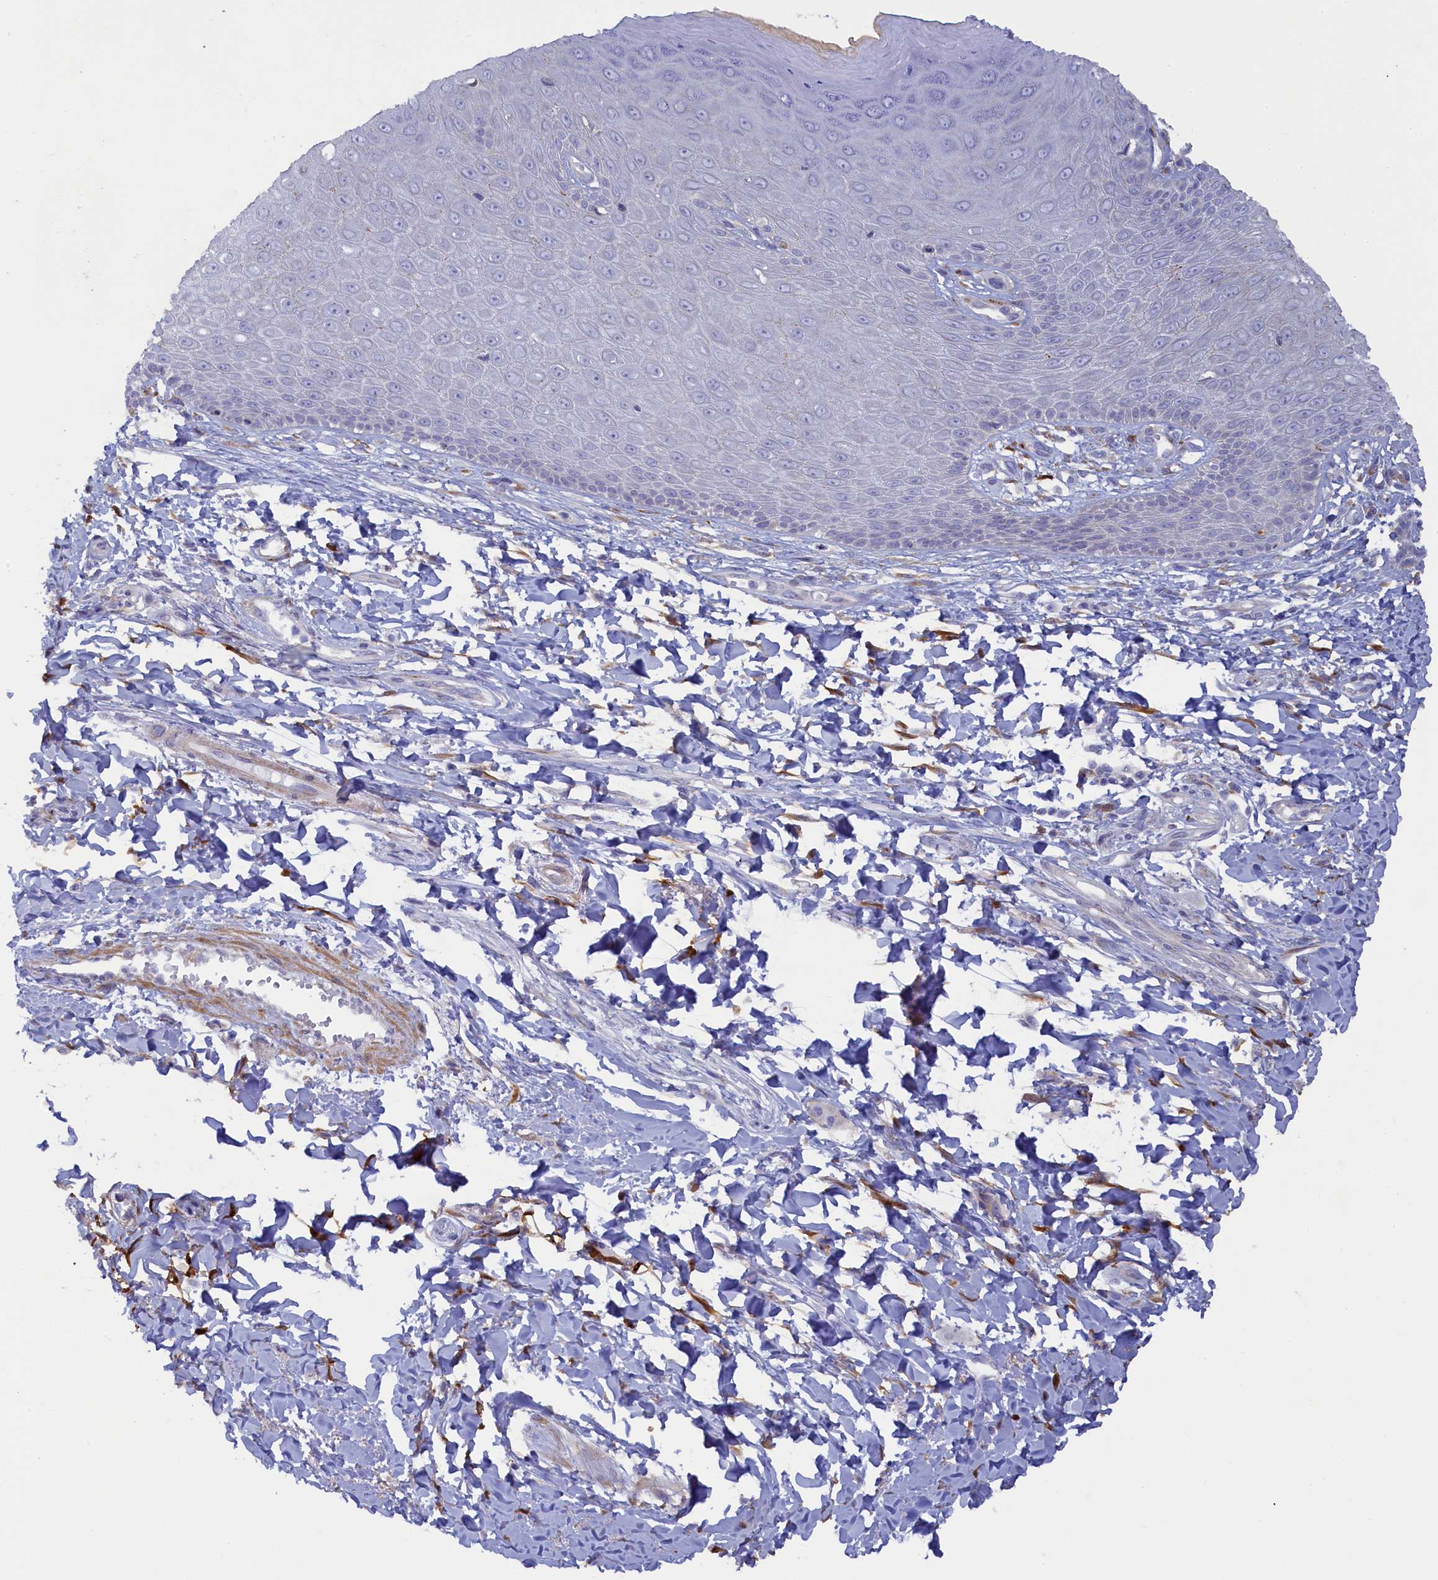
{"staining": {"intensity": "weak", "quantity": "<25%", "location": "cytoplasmic/membranous"}, "tissue": "skin", "cell_type": "Epidermal cells", "image_type": "normal", "snomed": [{"axis": "morphology", "description": "Normal tissue, NOS"}, {"axis": "topography", "description": "Anal"}], "caption": "A histopathology image of human skin is negative for staining in epidermal cells. The staining is performed using DAB brown chromogen with nuclei counter-stained in using hematoxylin.", "gene": "POGLUT3", "patient": {"sex": "male", "age": 78}}